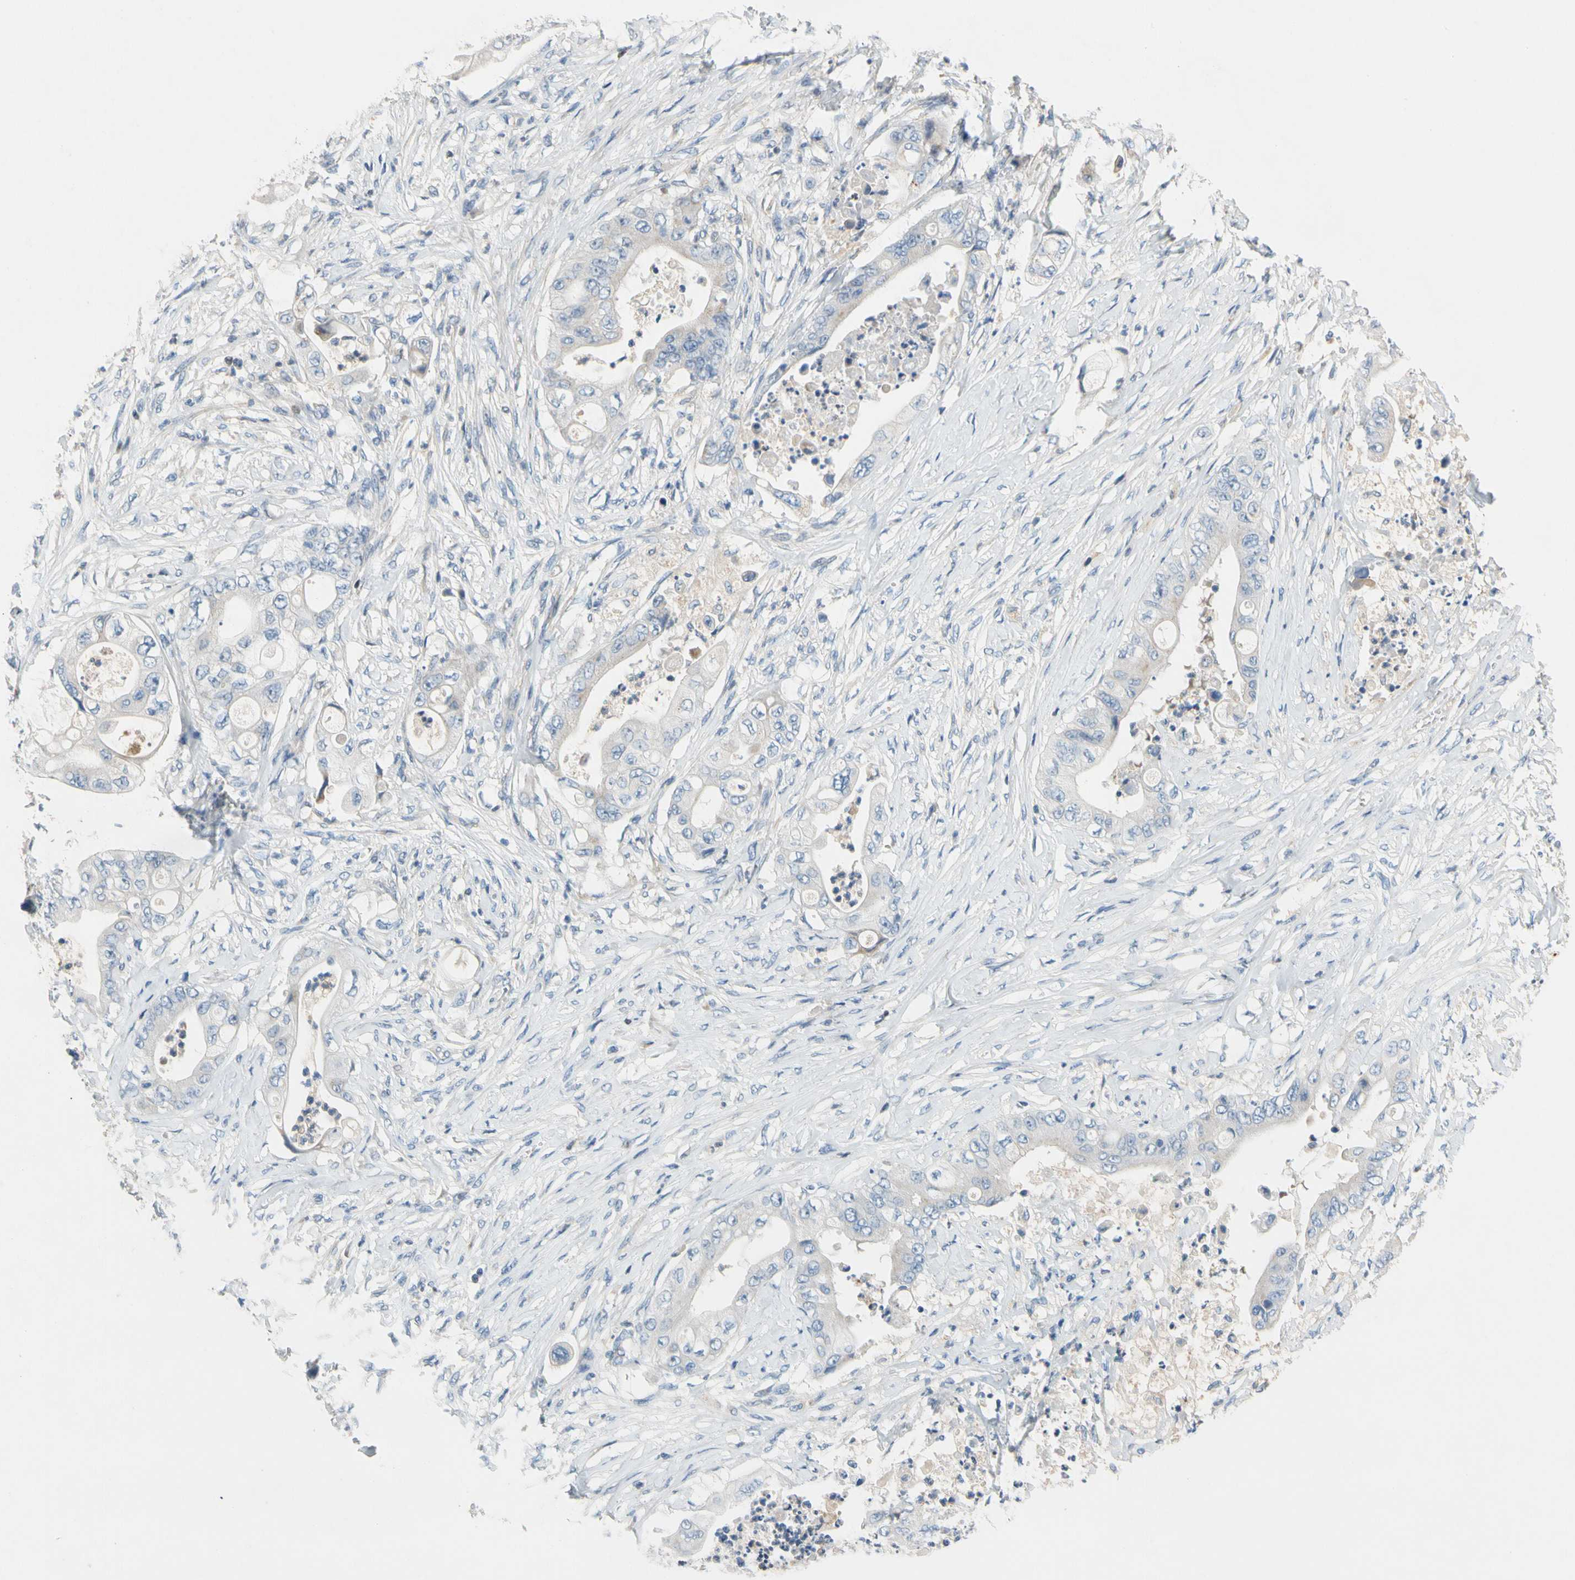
{"staining": {"intensity": "negative", "quantity": "none", "location": "none"}, "tissue": "stomach cancer", "cell_type": "Tumor cells", "image_type": "cancer", "snomed": [{"axis": "morphology", "description": "Adenocarcinoma, NOS"}, {"axis": "topography", "description": "Stomach"}], "caption": "Tumor cells show no significant protein expression in adenocarcinoma (stomach).", "gene": "SP140", "patient": {"sex": "female", "age": 73}}